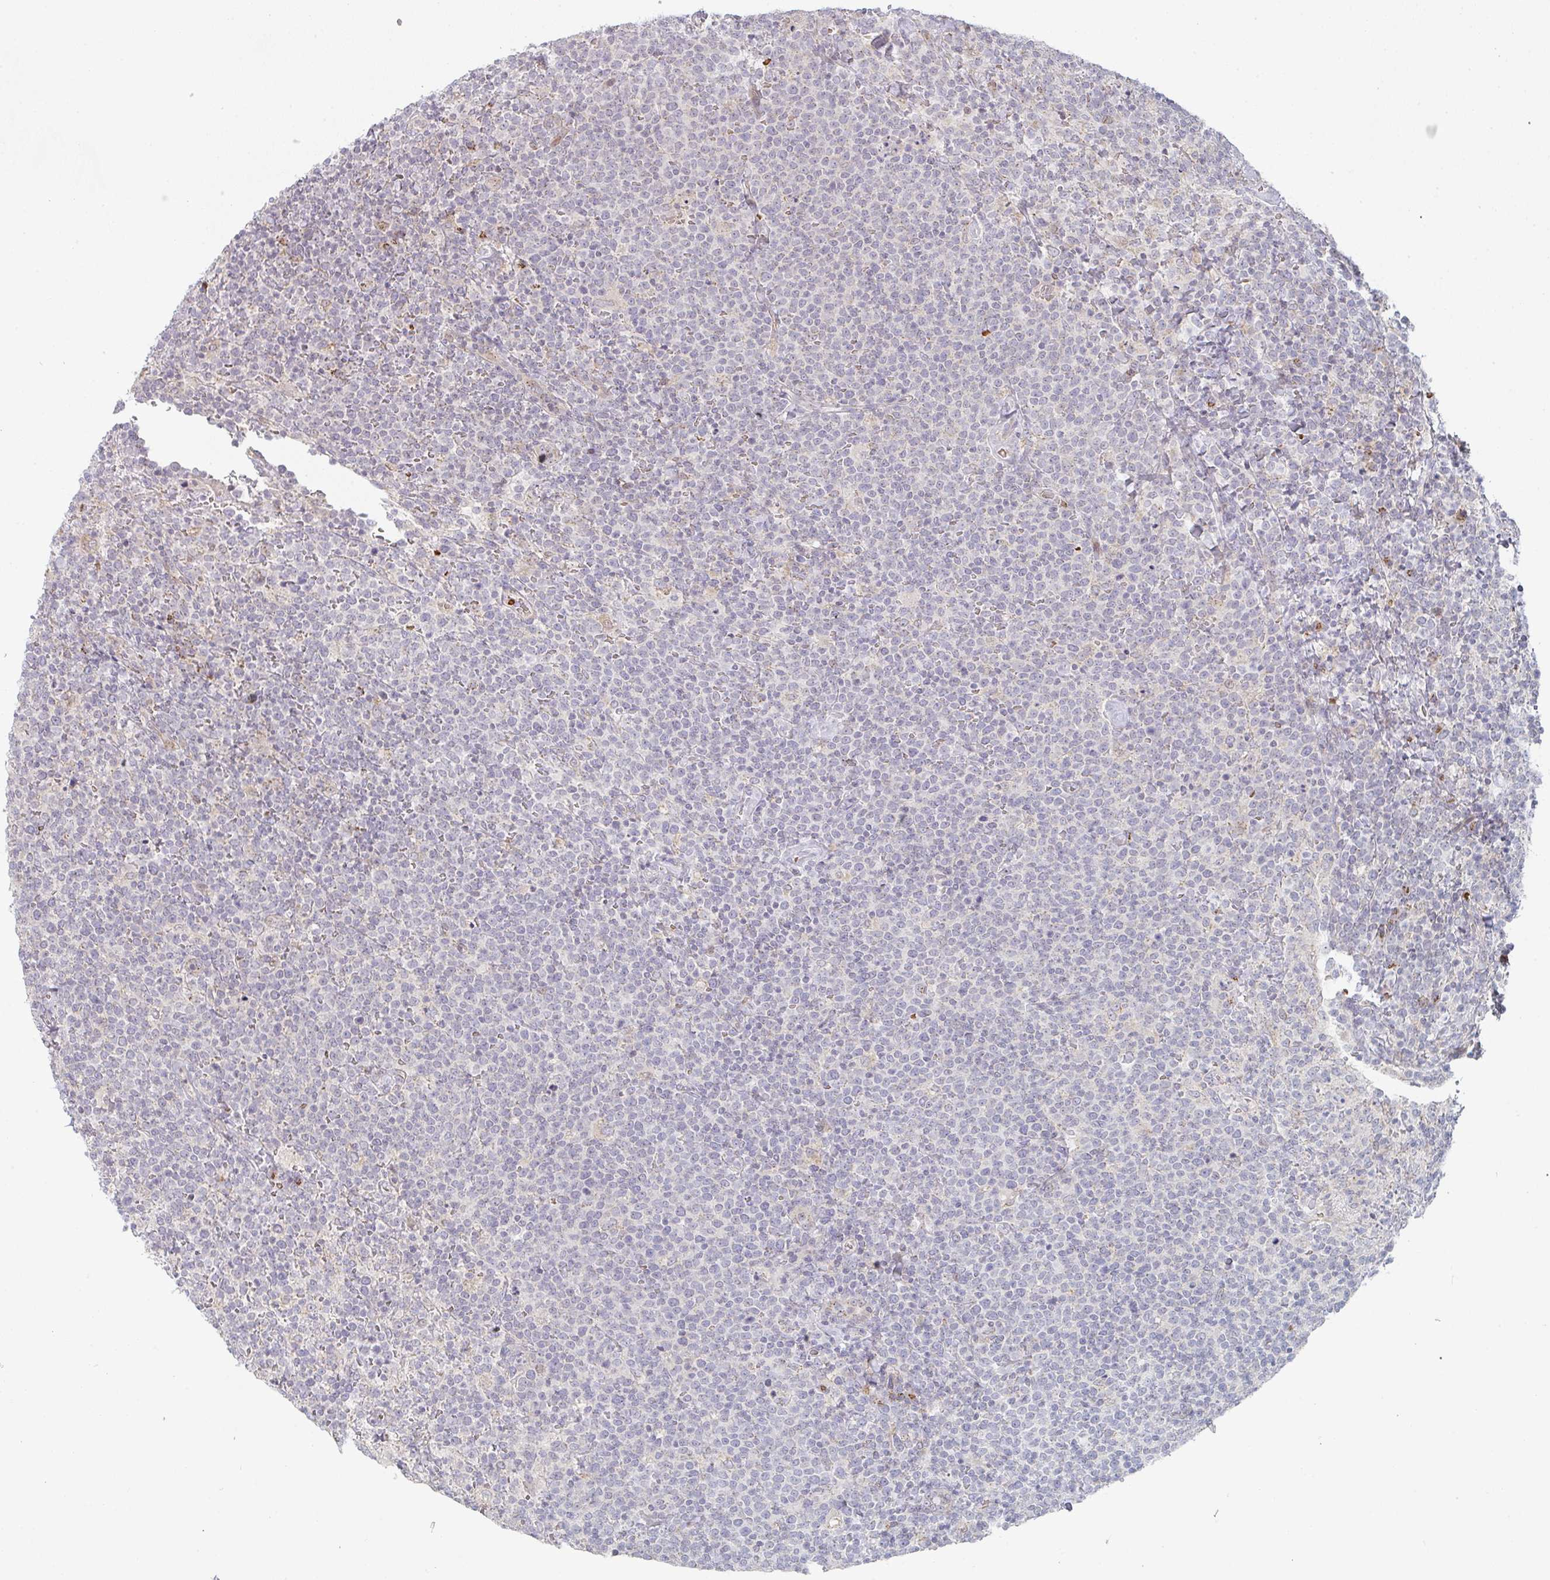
{"staining": {"intensity": "negative", "quantity": "none", "location": "none"}, "tissue": "lymphoma", "cell_type": "Tumor cells", "image_type": "cancer", "snomed": [{"axis": "morphology", "description": "Malignant lymphoma, non-Hodgkin's type, High grade"}, {"axis": "topography", "description": "Lymph node"}], "caption": "Tumor cells are negative for protein expression in human lymphoma.", "gene": "ZNF526", "patient": {"sex": "male", "age": 61}}